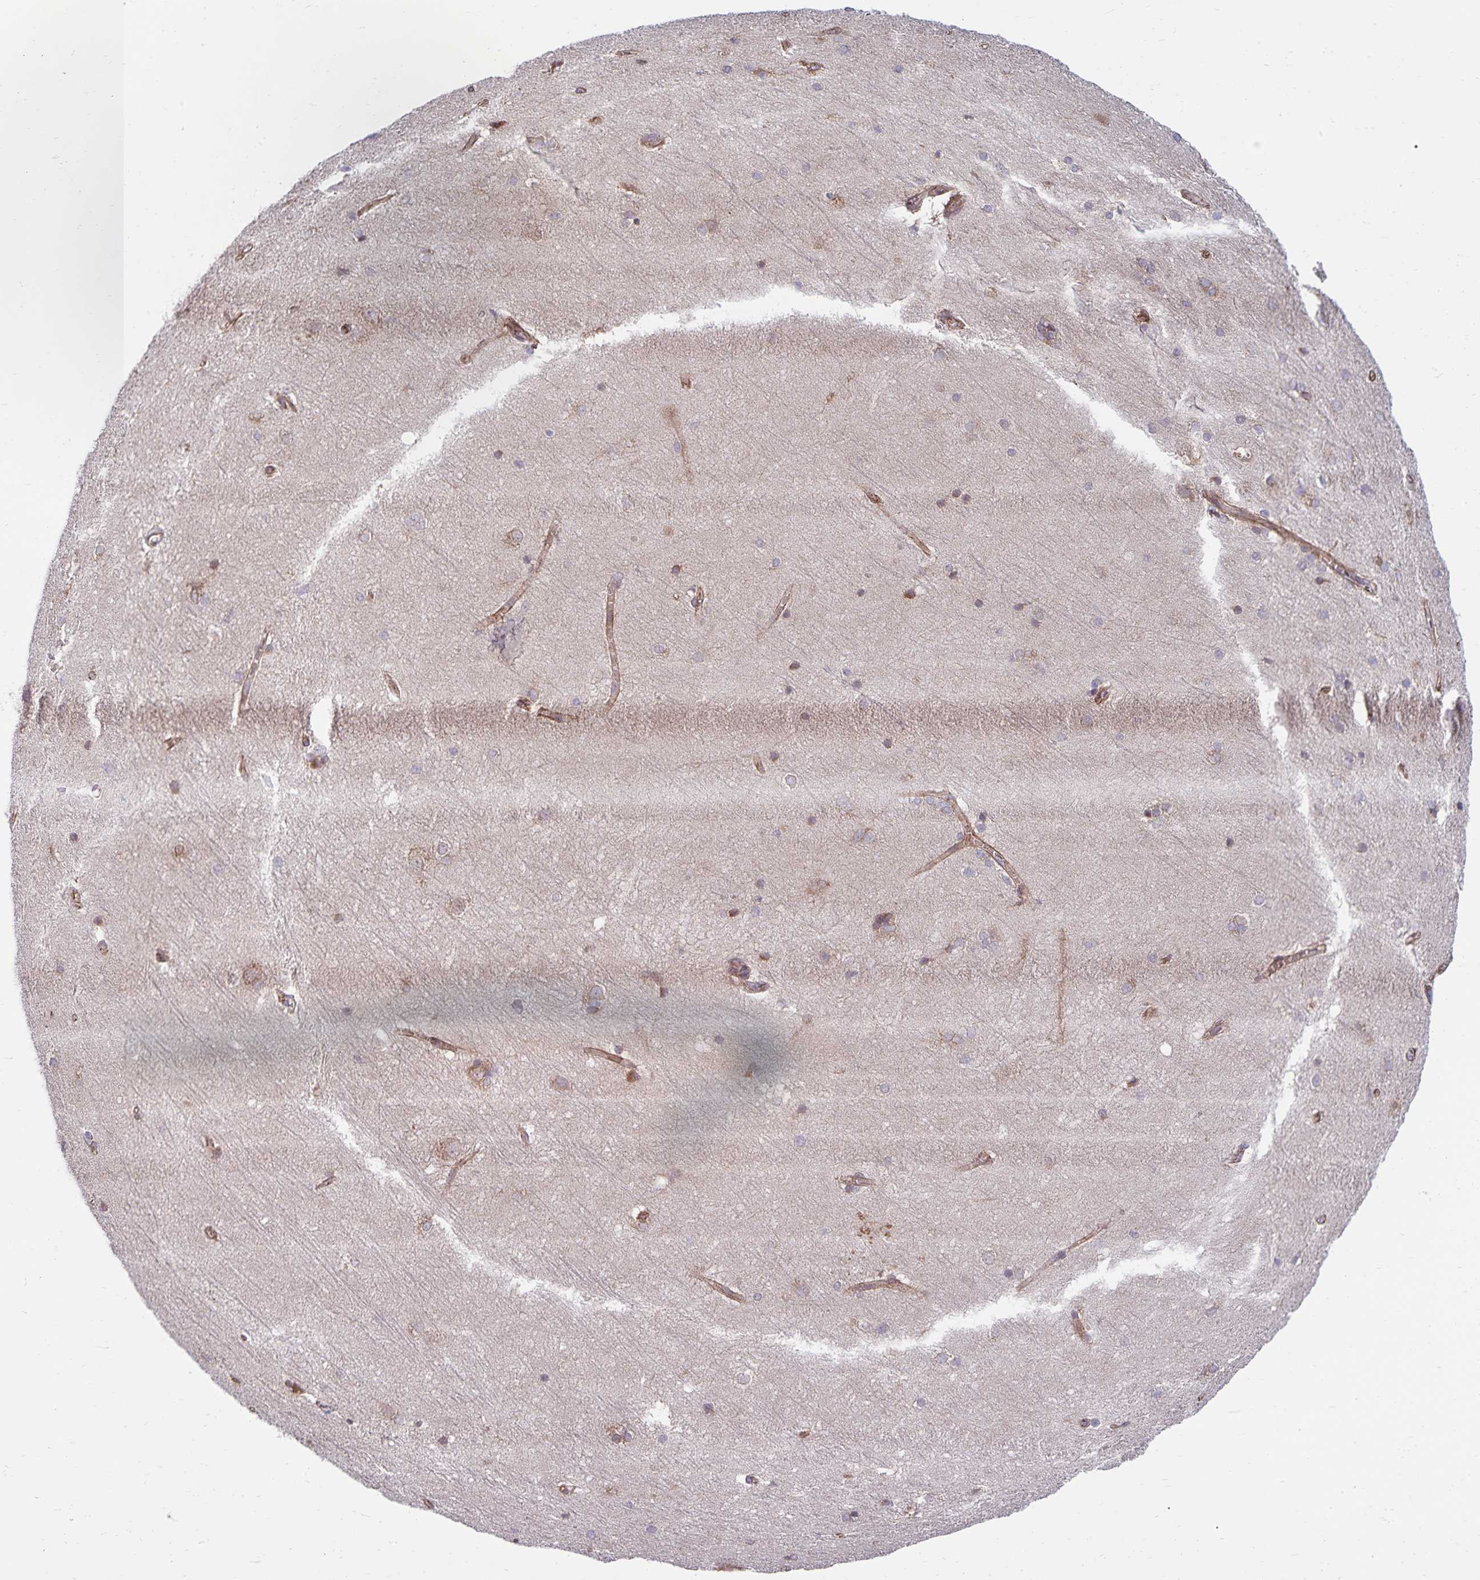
{"staining": {"intensity": "weak", "quantity": "<25%", "location": "cytoplasmic/membranous"}, "tissue": "hippocampus", "cell_type": "Glial cells", "image_type": "normal", "snomed": [{"axis": "morphology", "description": "Normal tissue, NOS"}, {"axis": "topography", "description": "Cerebral cortex"}, {"axis": "topography", "description": "Hippocampus"}], "caption": "The immunohistochemistry (IHC) histopathology image has no significant positivity in glial cells of hippocampus. (DAB IHC with hematoxylin counter stain).", "gene": "SEC62", "patient": {"sex": "female", "age": 19}}